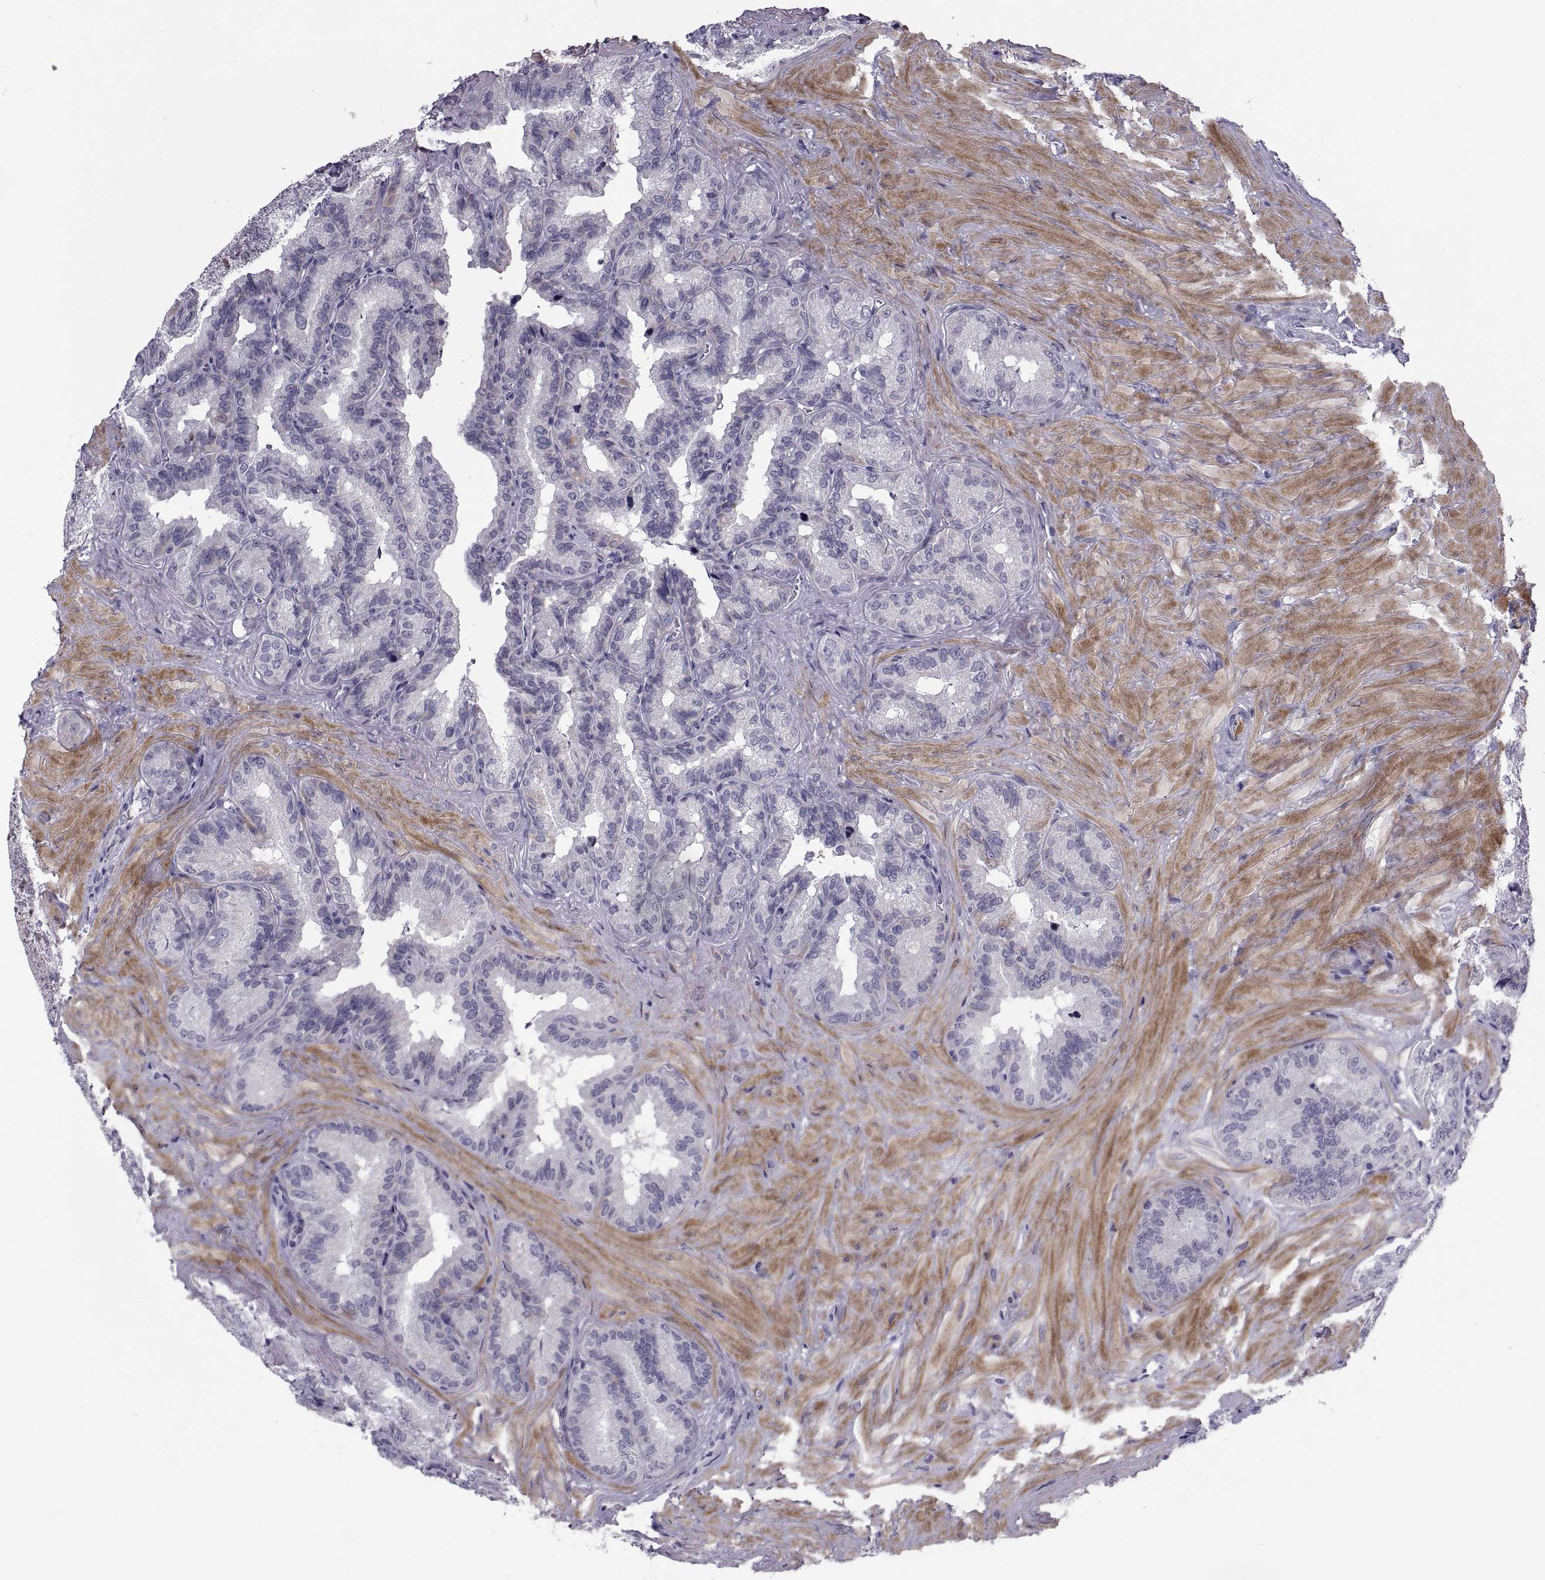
{"staining": {"intensity": "negative", "quantity": "none", "location": "none"}, "tissue": "seminal vesicle", "cell_type": "Glandular cells", "image_type": "normal", "snomed": [{"axis": "morphology", "description": "Normal tissue, NOS"}, {"axis": "topography", "description": "Seminal veicle"}], "caption": "There is no significant positivity in glandular cells of seminal vesicle. (Immunohistochemistry, brightfield microscopy, high magnification).", "gene": "PDZRN4", "patient": {"sex": "male", "age": 37}}